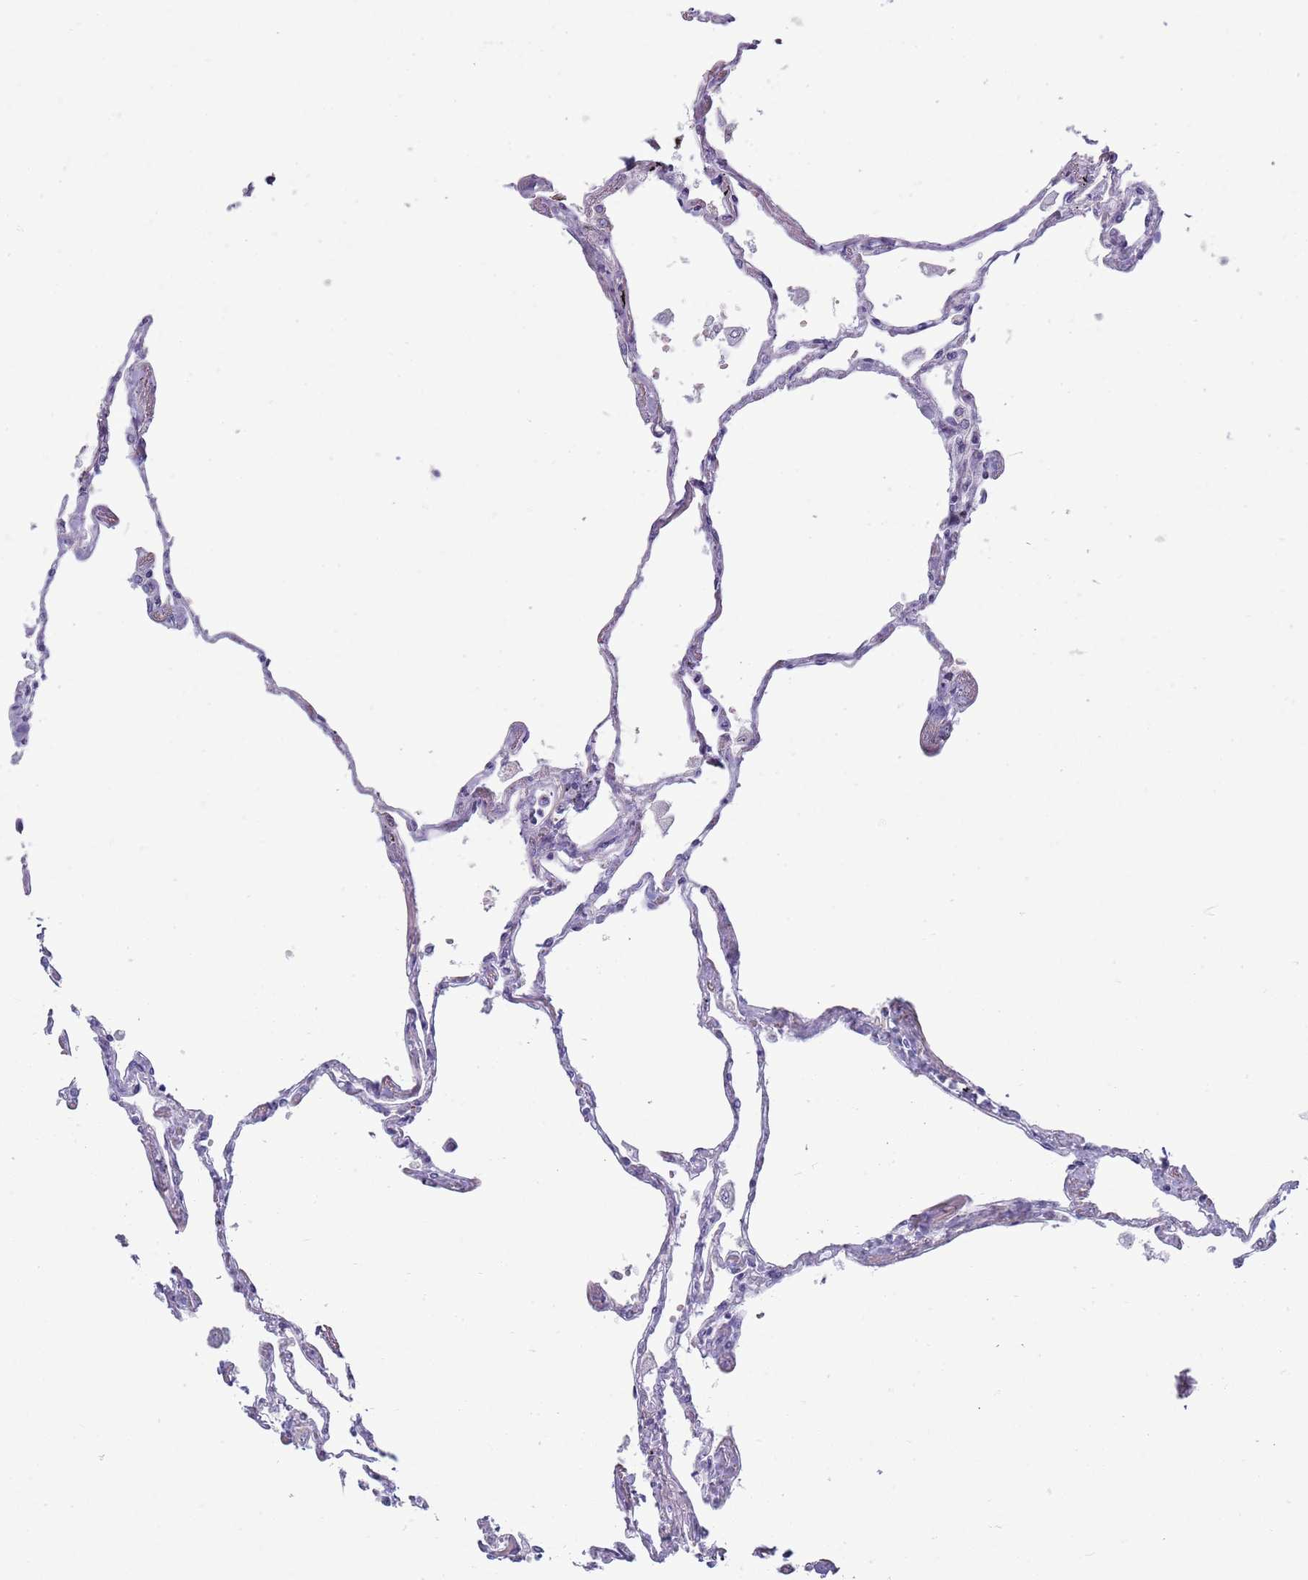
{"staining": {"intensity": "negative", "quantity": "none", "location": "none"}, "tissue": "lung", "cell_type": "Alveolar cells", "image_type": "normal", "snomed": [{"axis": "morphology", "description": "Normal tissue, NOS"}, {"axis": "topography", "description": "Lung"}], "caption": "Image shows no significant protein staining in alveolar cells of unremarkable lung. The staining was performed using DAB to visualize the protein expression in brown, while the nuclei were stained in blue with hematoxylin (Magnification: 20x).", "gene": "ACSBG1", "patient": {"sex": "female", "age": 67}}